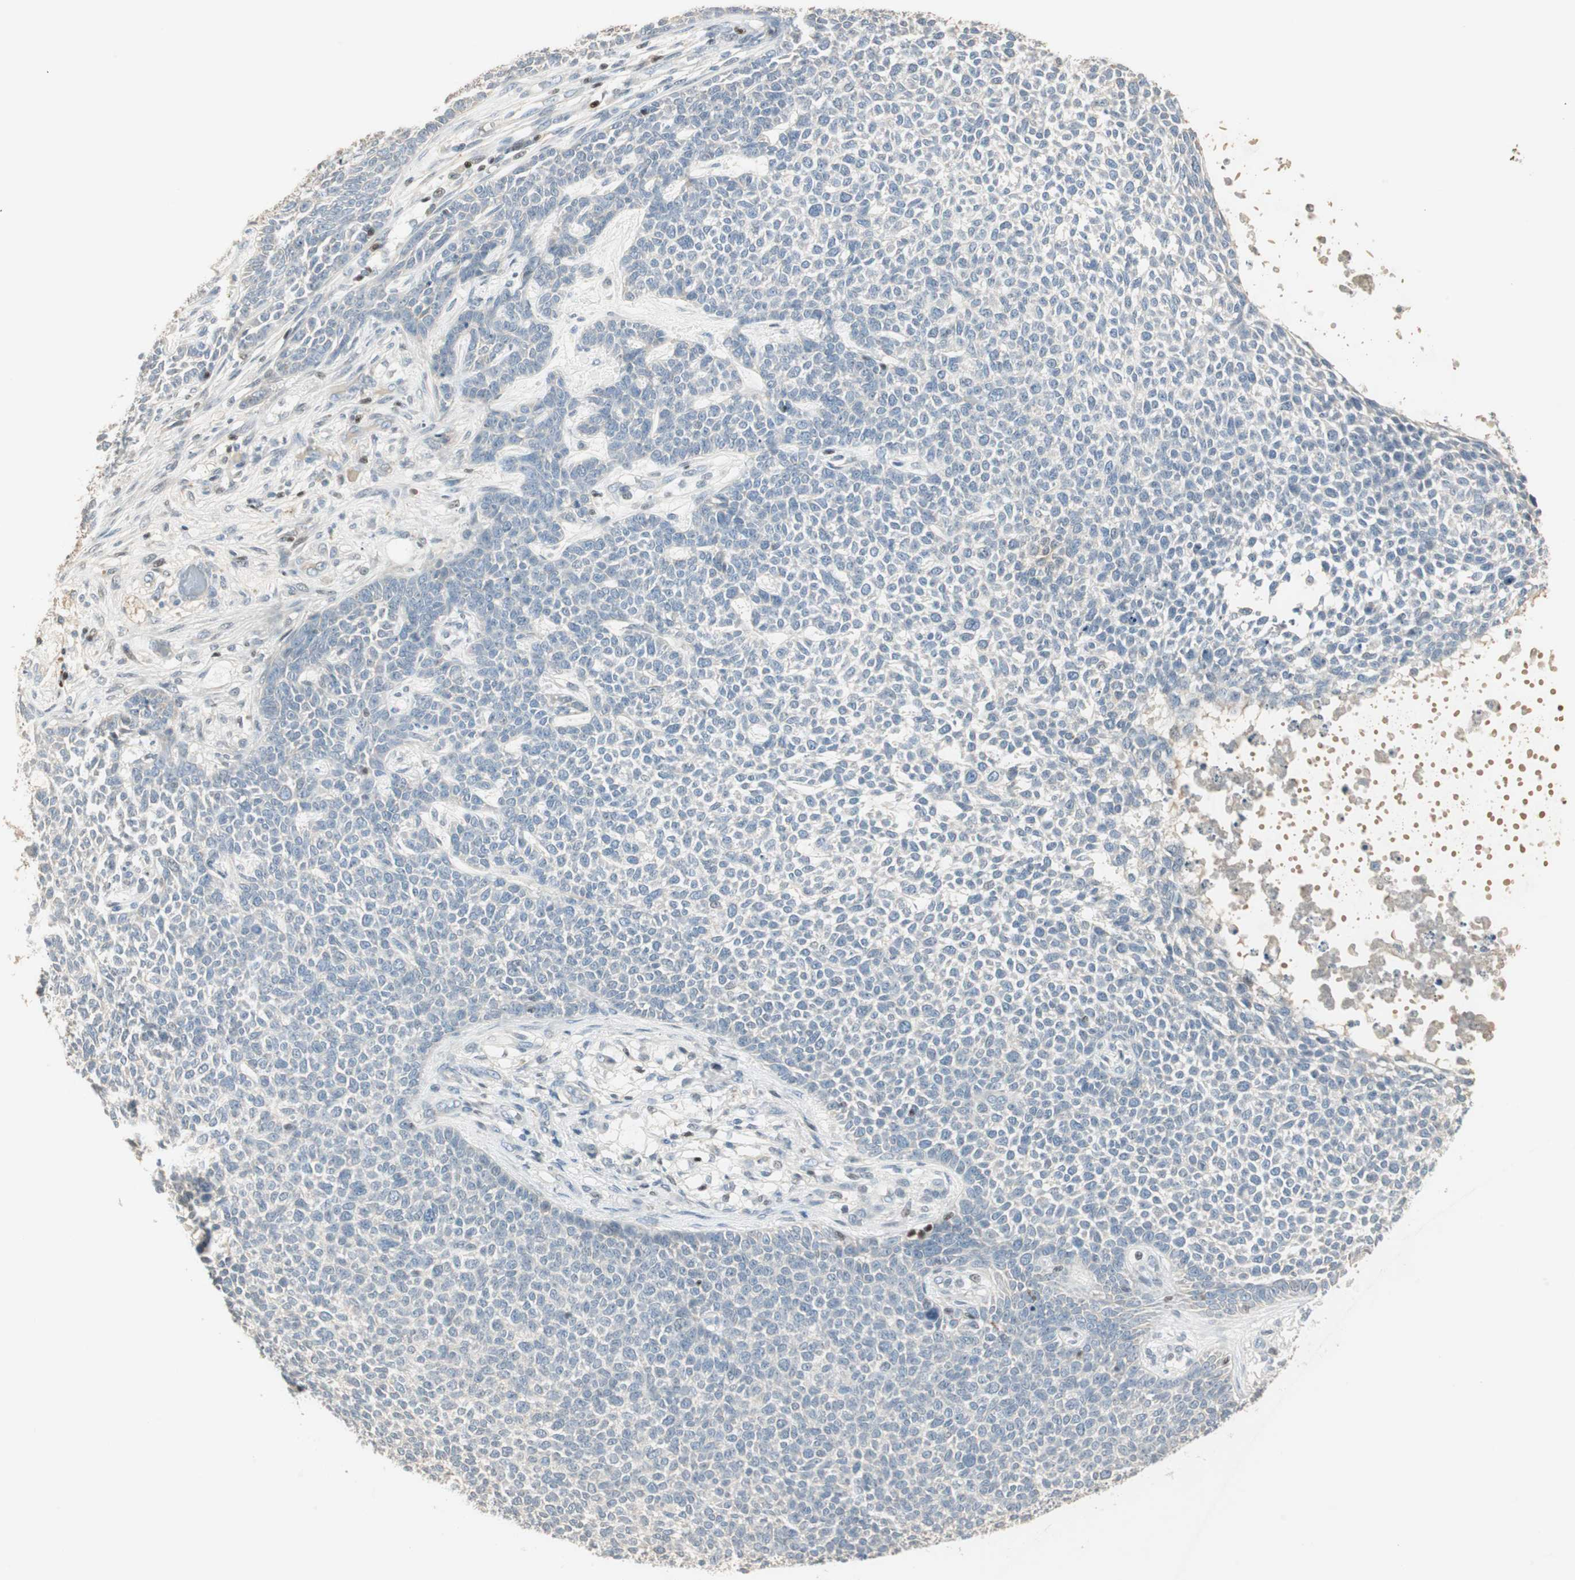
{"staining": {"intensity": "negative", "quantity": "none", "location": "none"}, "tissue": "skin cancer", "cell_type": "Tumor cells", "image_type": "cancer", "snomed": [{"axis": "morphology", "description": "Basal cell carcinoma"}, {"axis": "topography", "description": "Skin"}], "caption": "Immunohistochemistry (IHC) of human basal cell carcinoma (skin) displays no expression in tumor cells.", "gene": "RUNX2", "patient": {"sex": "female", "age": 84}}